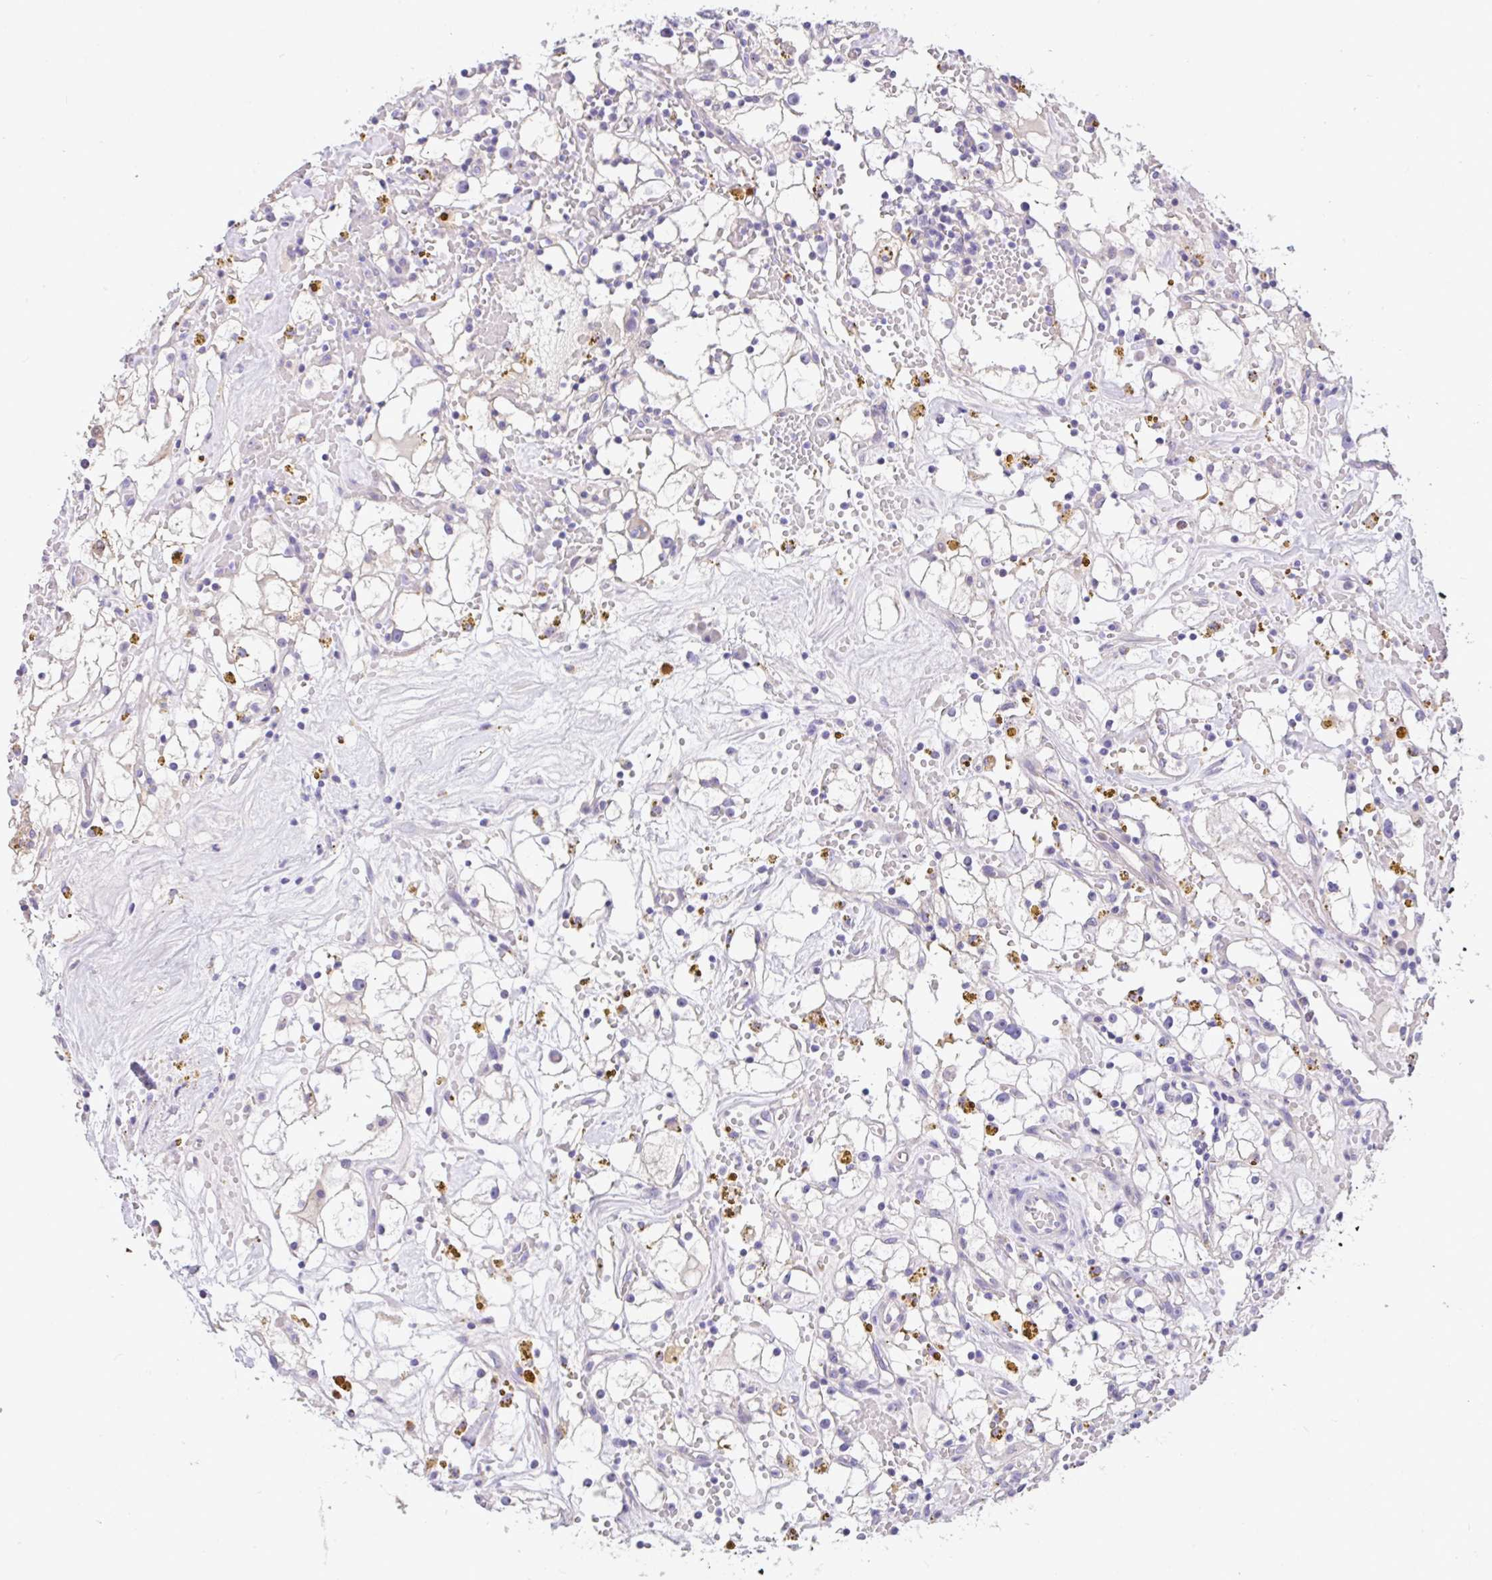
{"staining": {"intensity": "negative", "quantity": "none", "location": "none"}, "tissue": "renal cancer", "cell_type": "Tumor cells", "image_type": "cancer", "snomed": [{"axis": "morphology", "description": "Adenocarcinoma, NOS"}, {"axis": "topography", "description": "Kidney"}], "caption": "IHC of adenocarcinoma (renal) exhibits no expression in tumor cells.", "gene": "EPN3", "patient": {"sex": "male", "age": 56}}